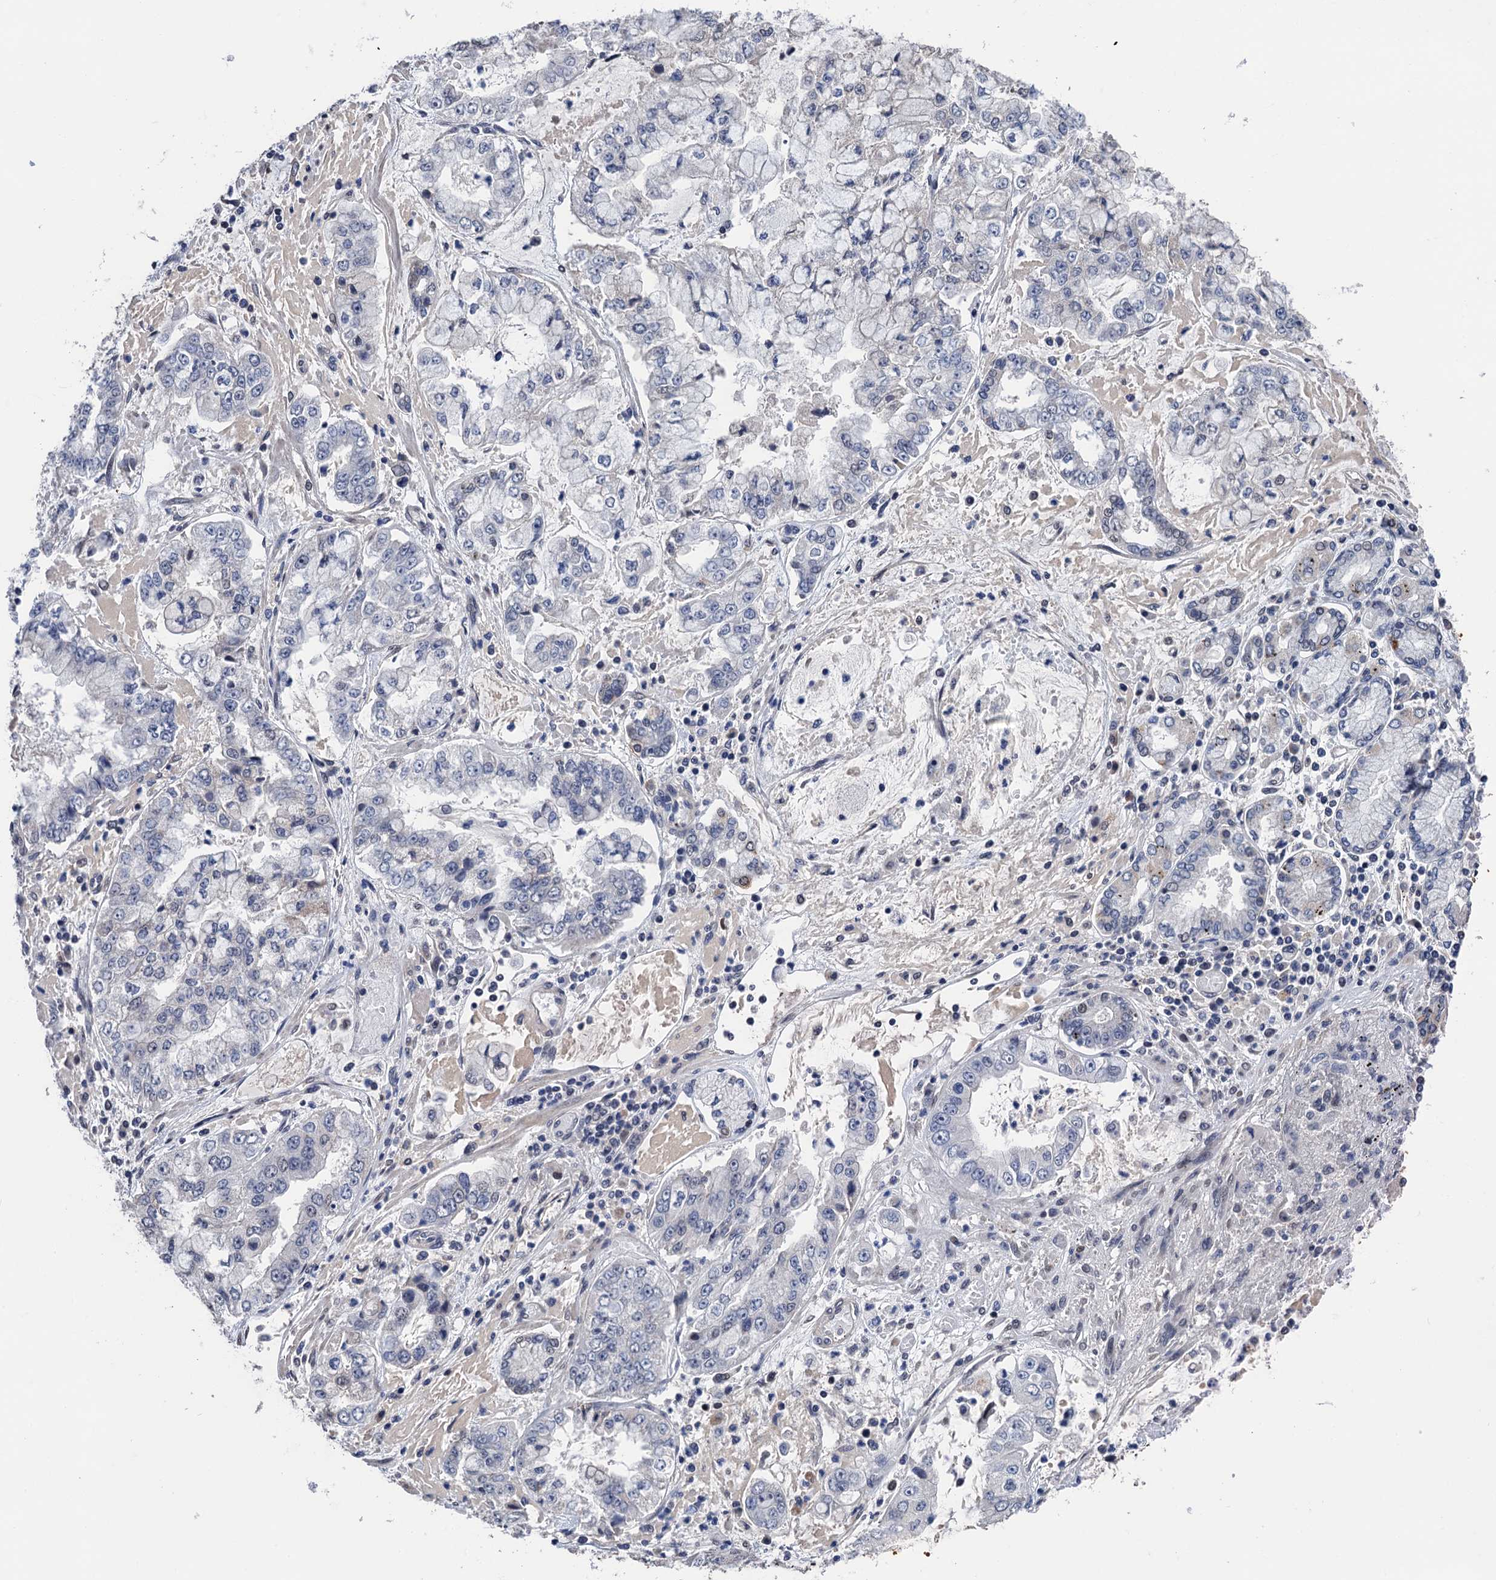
{"staining": {"intensity": "negative", "quantity": "none", "location": "none"}, "tissue": "stomach cancer", "cell_type": "Tumor cells", "image_type": "cancer", "snomed": [{"axis": "morphology", "description": "Adenocarcinoma, NOS"}, {"axis": "topography", "description": "Stomach"}], "caption": "Immunohistochemistry (IHC) image of neoplastic tissue: stomach cancer (adenocarcinoma) stained with DAB shows no significant protein positivity in tumor cells.", "gene": "ART5", "patient": {"sex": "male", "age": 76}}